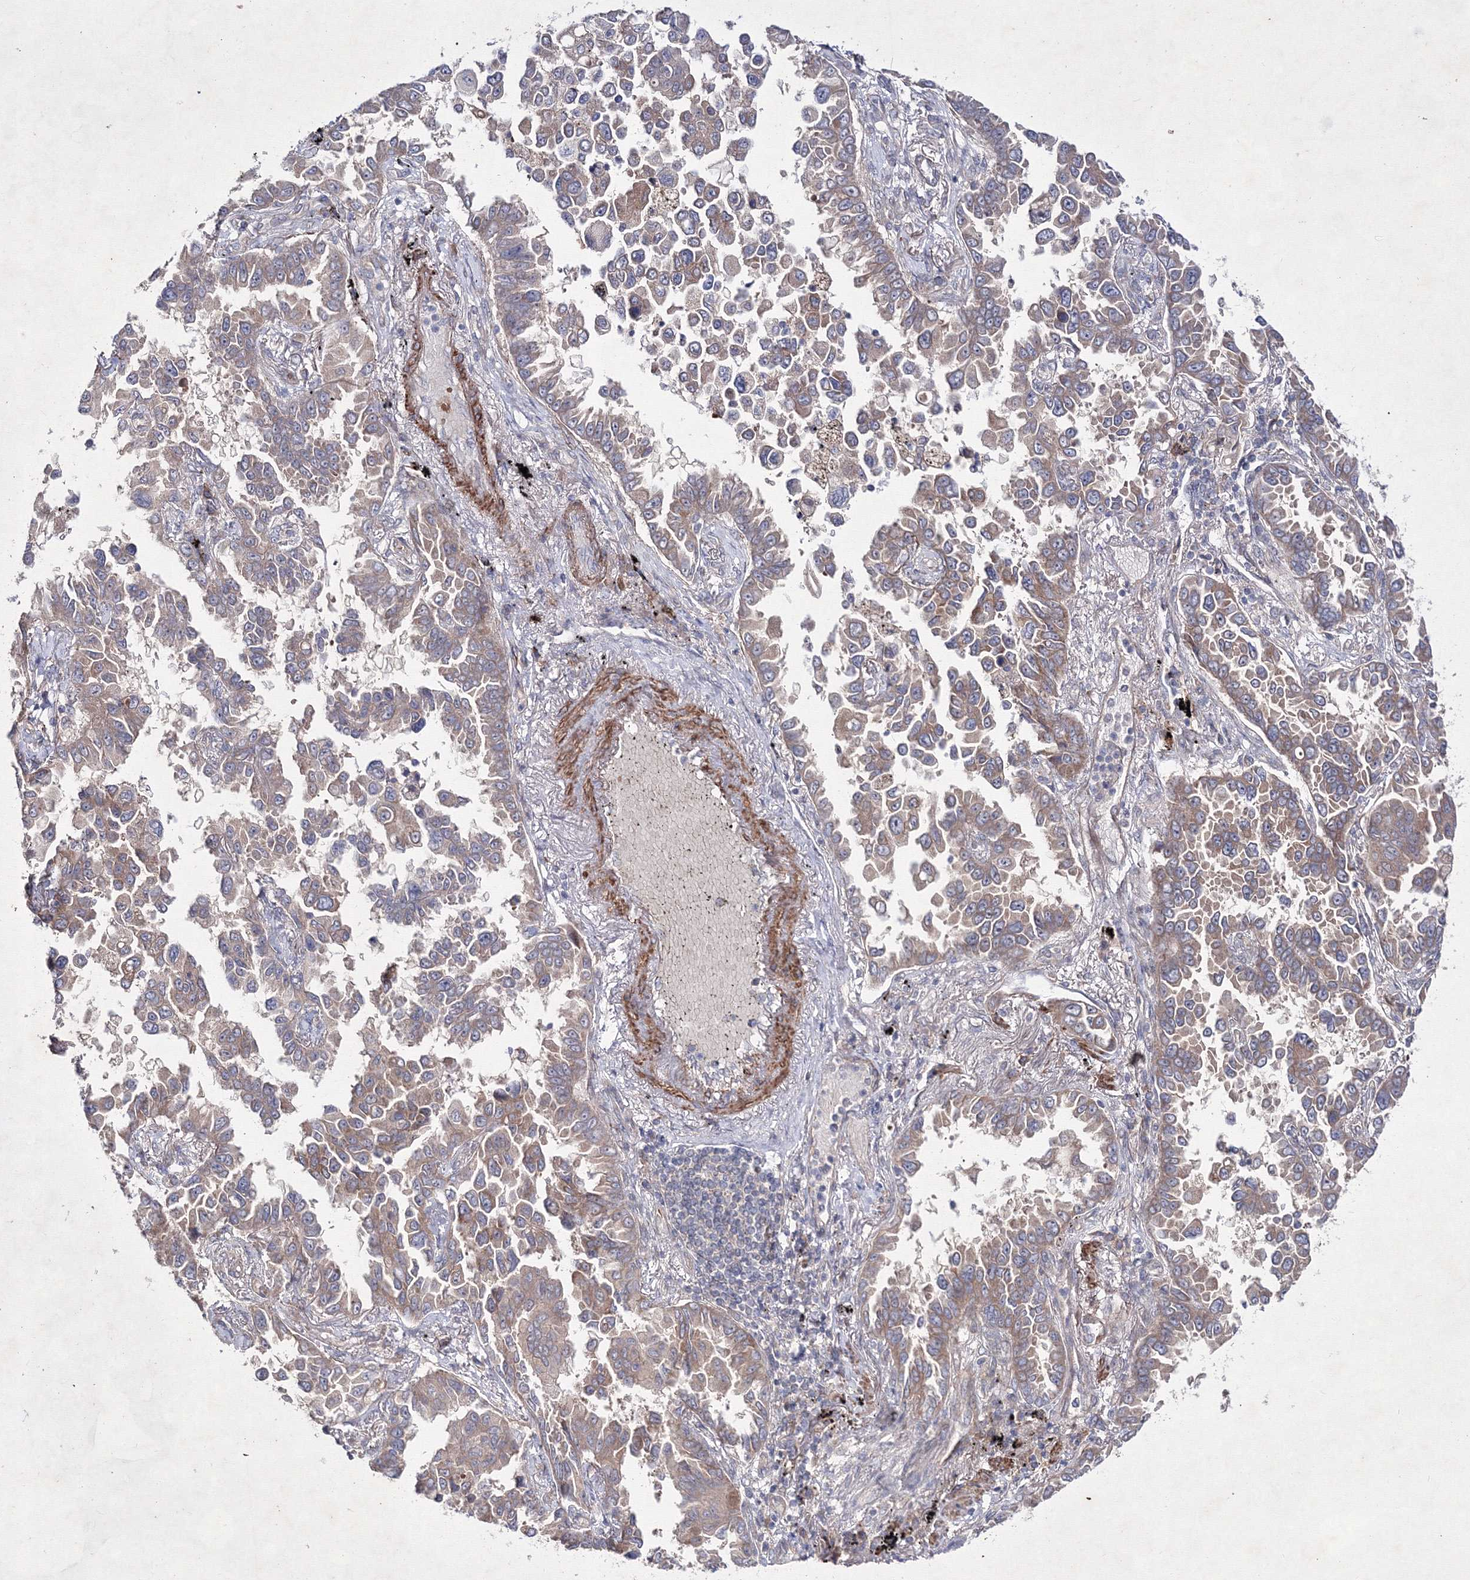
{"staining": {"intensity": "weak", "quantity": ">75%", "location": "cytoplasmic/membranous"}, "tissue": "lung cancer", "cell_type": "Tumor cells", "image_type": "cancer", "snomed": [{"axis": "morphology", "description": "Adenocarcinoma, NOS"}, {"axis": "topography", "description": "Lung"}], "caption": "The histopathology image shows a brown stain indicating the presence of a protein in the cytoplasmic/membranous of tumor cells in lung cancer (adenocarcinoma).", "gene": "GFM1", "patient": {"sex": "female", "age": 67}}